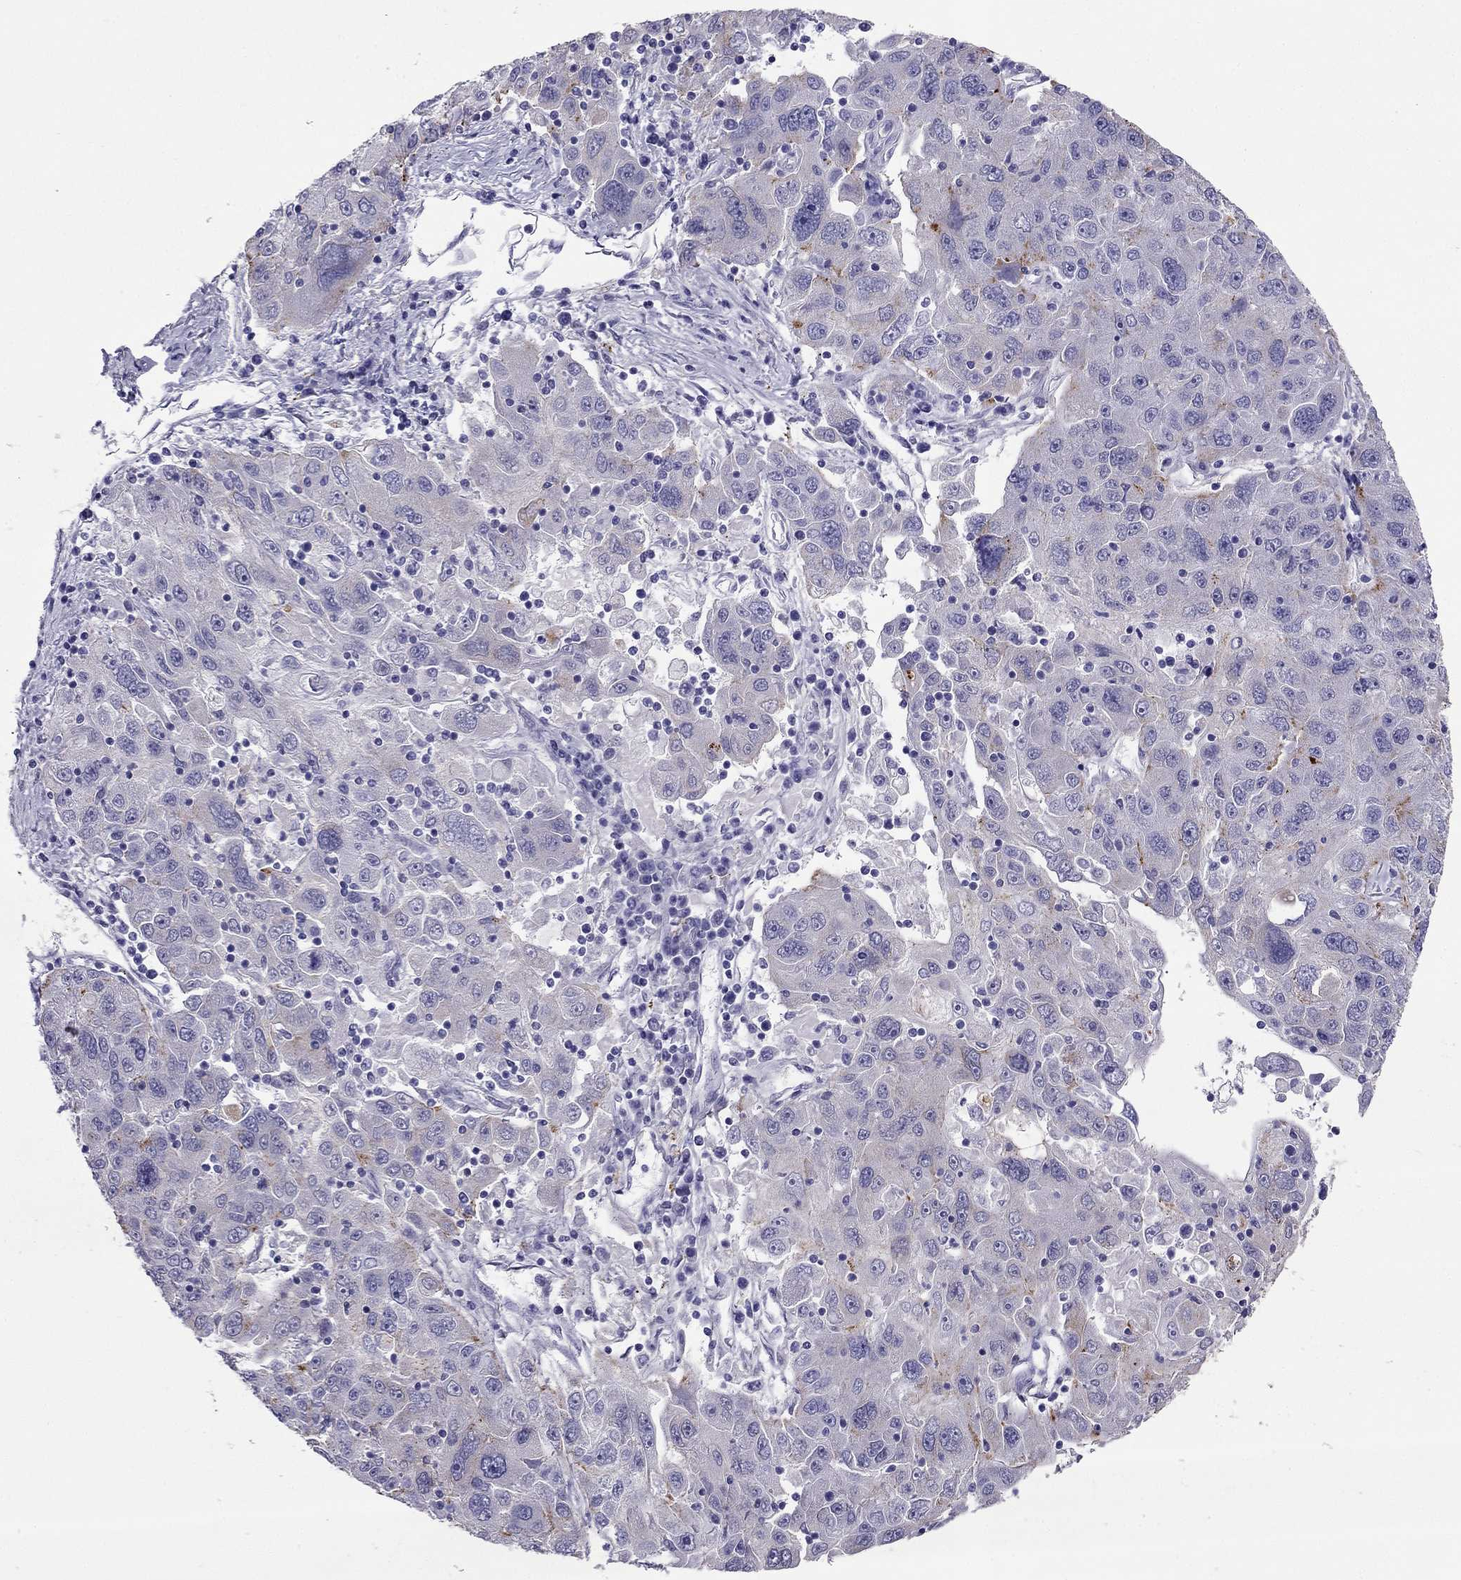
{"staining": {"intensity": "negative", "quantity": "none", "location": "none"}, "tissue": "stomach cancer", "cell_type": "Tumor cells", "image_type": "cancer", "snomed": [{"axis": "morphology", "description": "Adenocarcinoma, NOS"}, {"axis": "topography", "description": "Stomach"}], "caption": "Micrograph shows no protein expression in tumor cells of stomach adenocarcinoma tissue.", "gene": "PTH", "patient": {"sex": "male", "age": 56}}